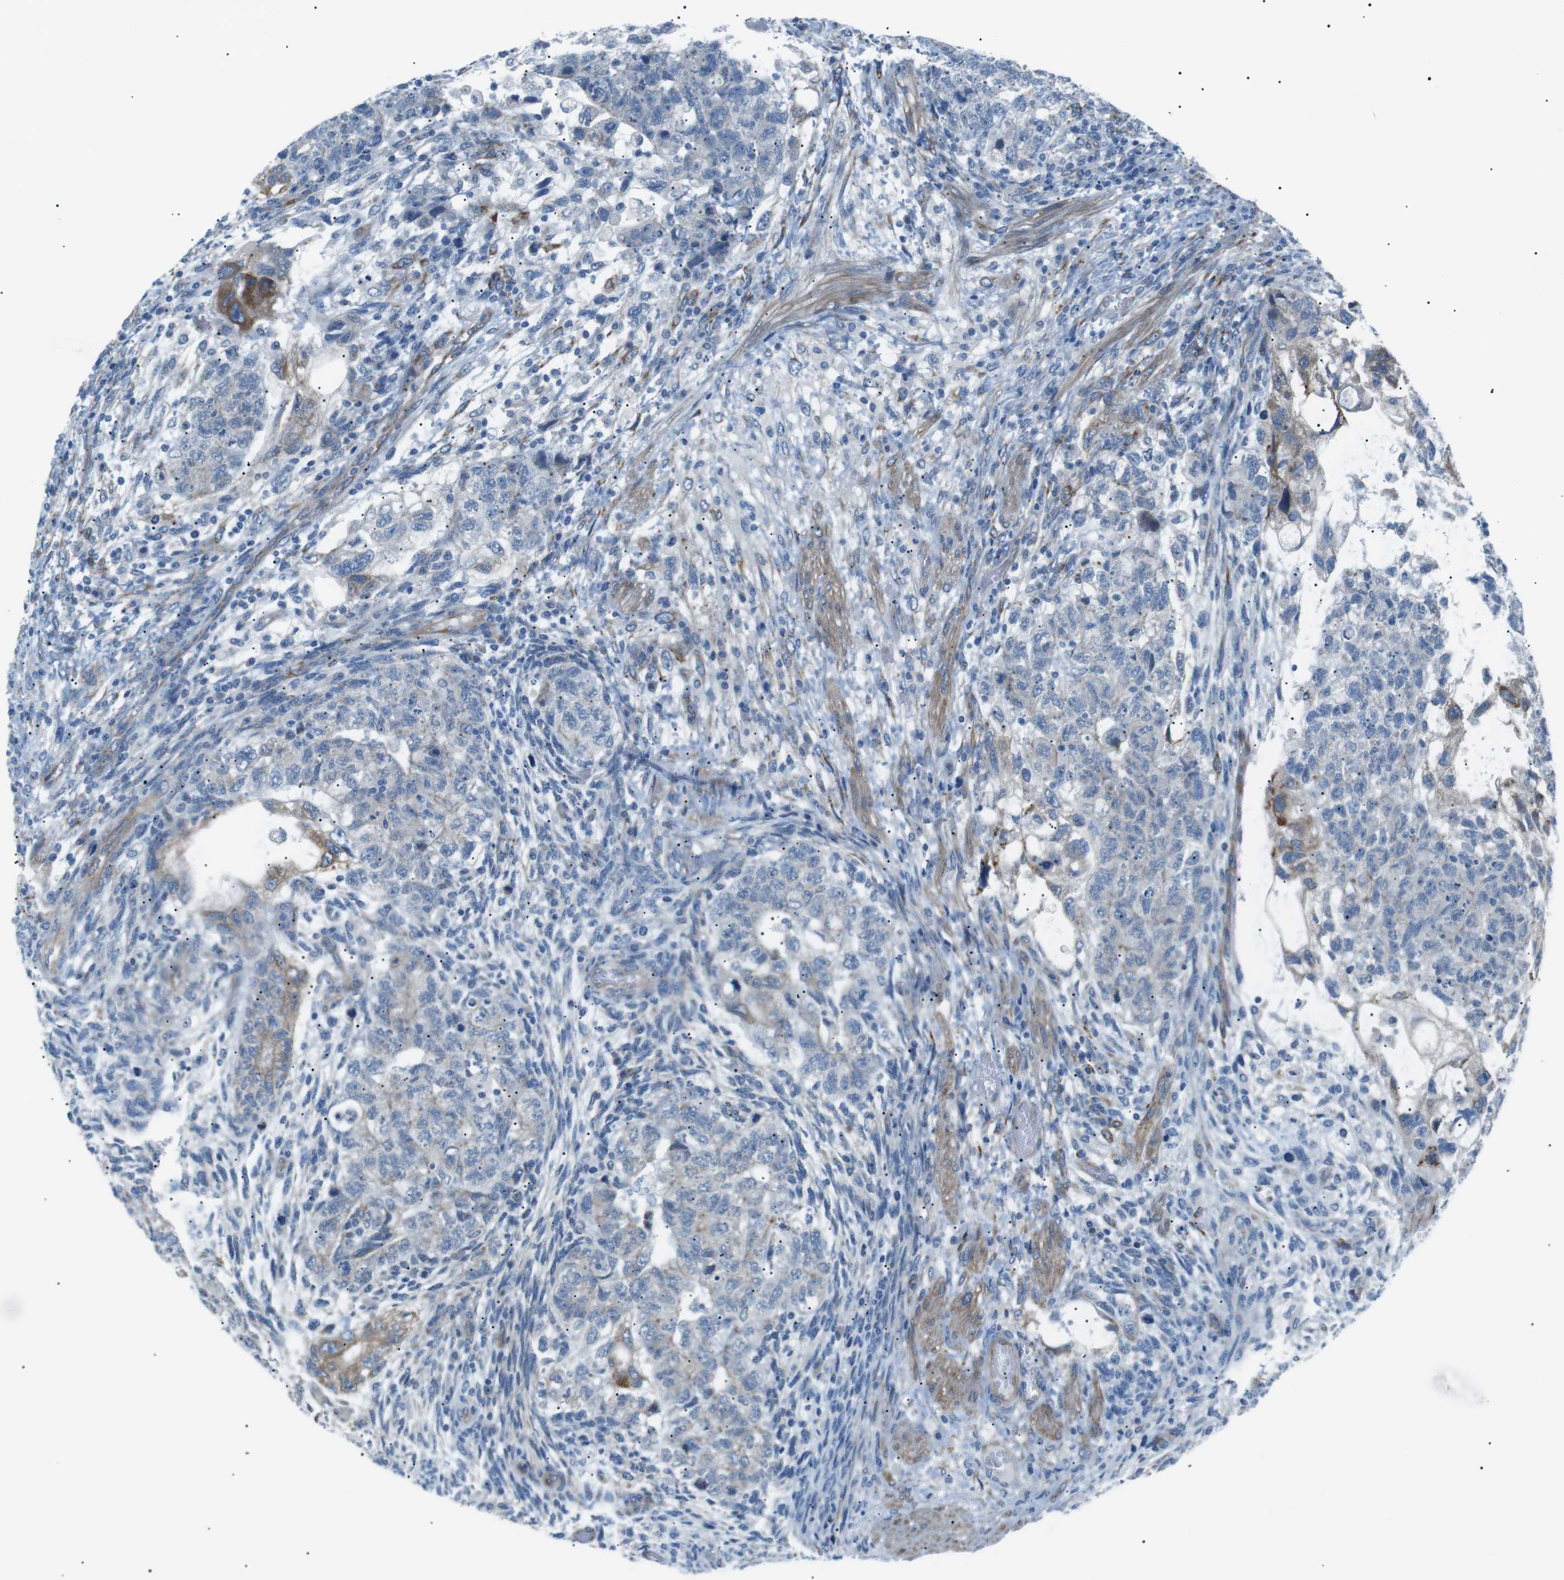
{"staining": {"intensity": "weak", "quantity": "<25%", "location": "cytoplasmic/membranous"}, "tissue": "testis cancer", "cell_type": "Tumor cells", "image_type": "cancer", "snomed": [{"axis": "morphology", "description": "Normal tissue, NOS"}, {"axis": "morphology", "description": "Carcinoma, Embryonal, NOS"}, {"axis": "topography", "description": "Testis"}], "caption": "DAB immunohistochemical staining of testis cancer shows no significant staining in tumor cells.", "gene": "MTARC2", "patient": {"sex": "male", "age": 36}}